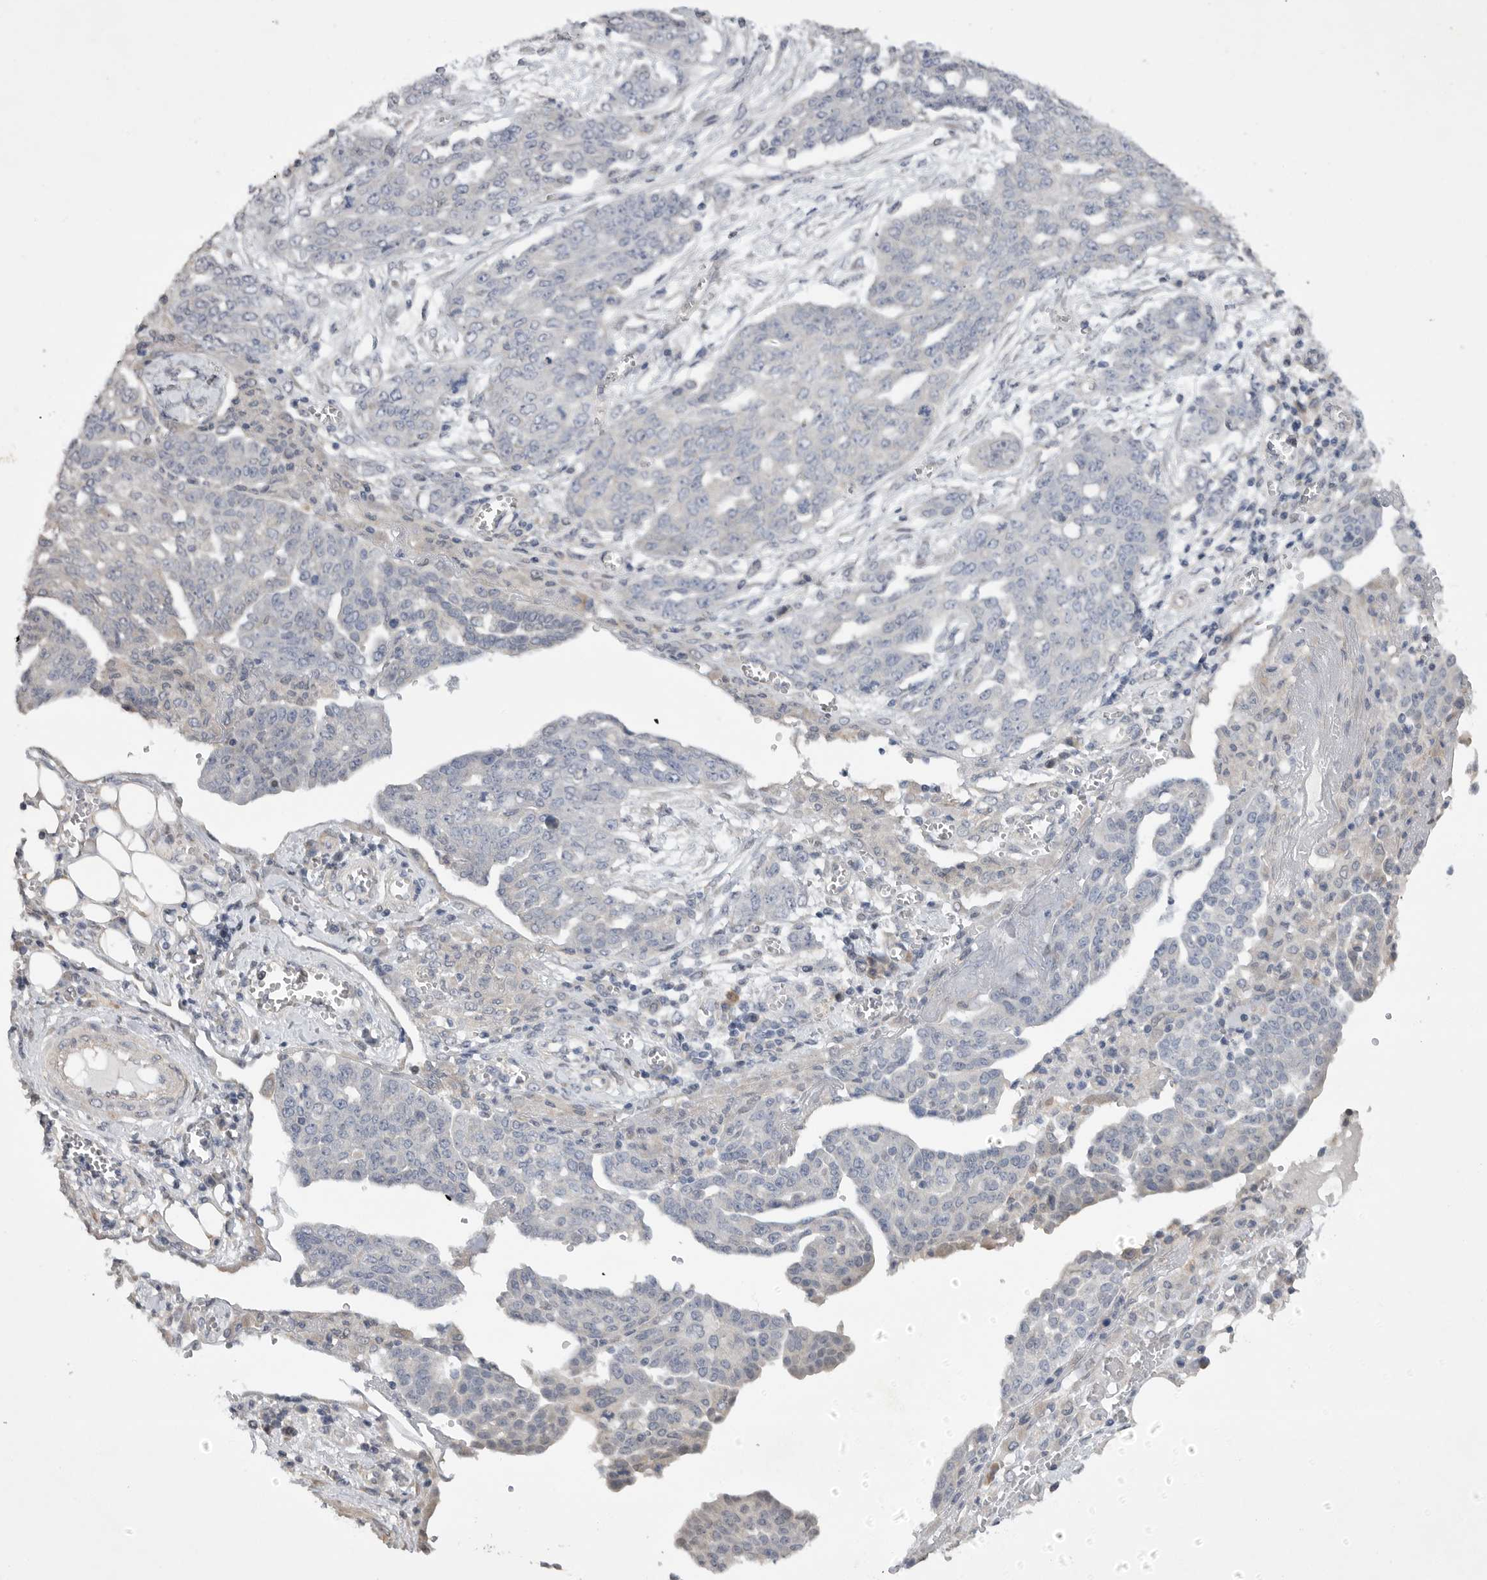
{"staining": {"intensity": "negative", "quantity": "none", "location": "none"}, "tissue": "ovarian cancer", "cell_type": "Tumor cells", "image_type": "cancer", "snomed": [{"axis": "morphology", "description": "Cystadenocarcinoma, serous, NOS"}, {"axis": "topography", "description": "Soft tissue"}, {"axis": "topography", "description": "Ovary"}], "caption": "Tumor cells are negative for brown protein staining in ovarian cancer.", "gene": "EDEM3", "patient": {"sex": "female", "age": 57}}